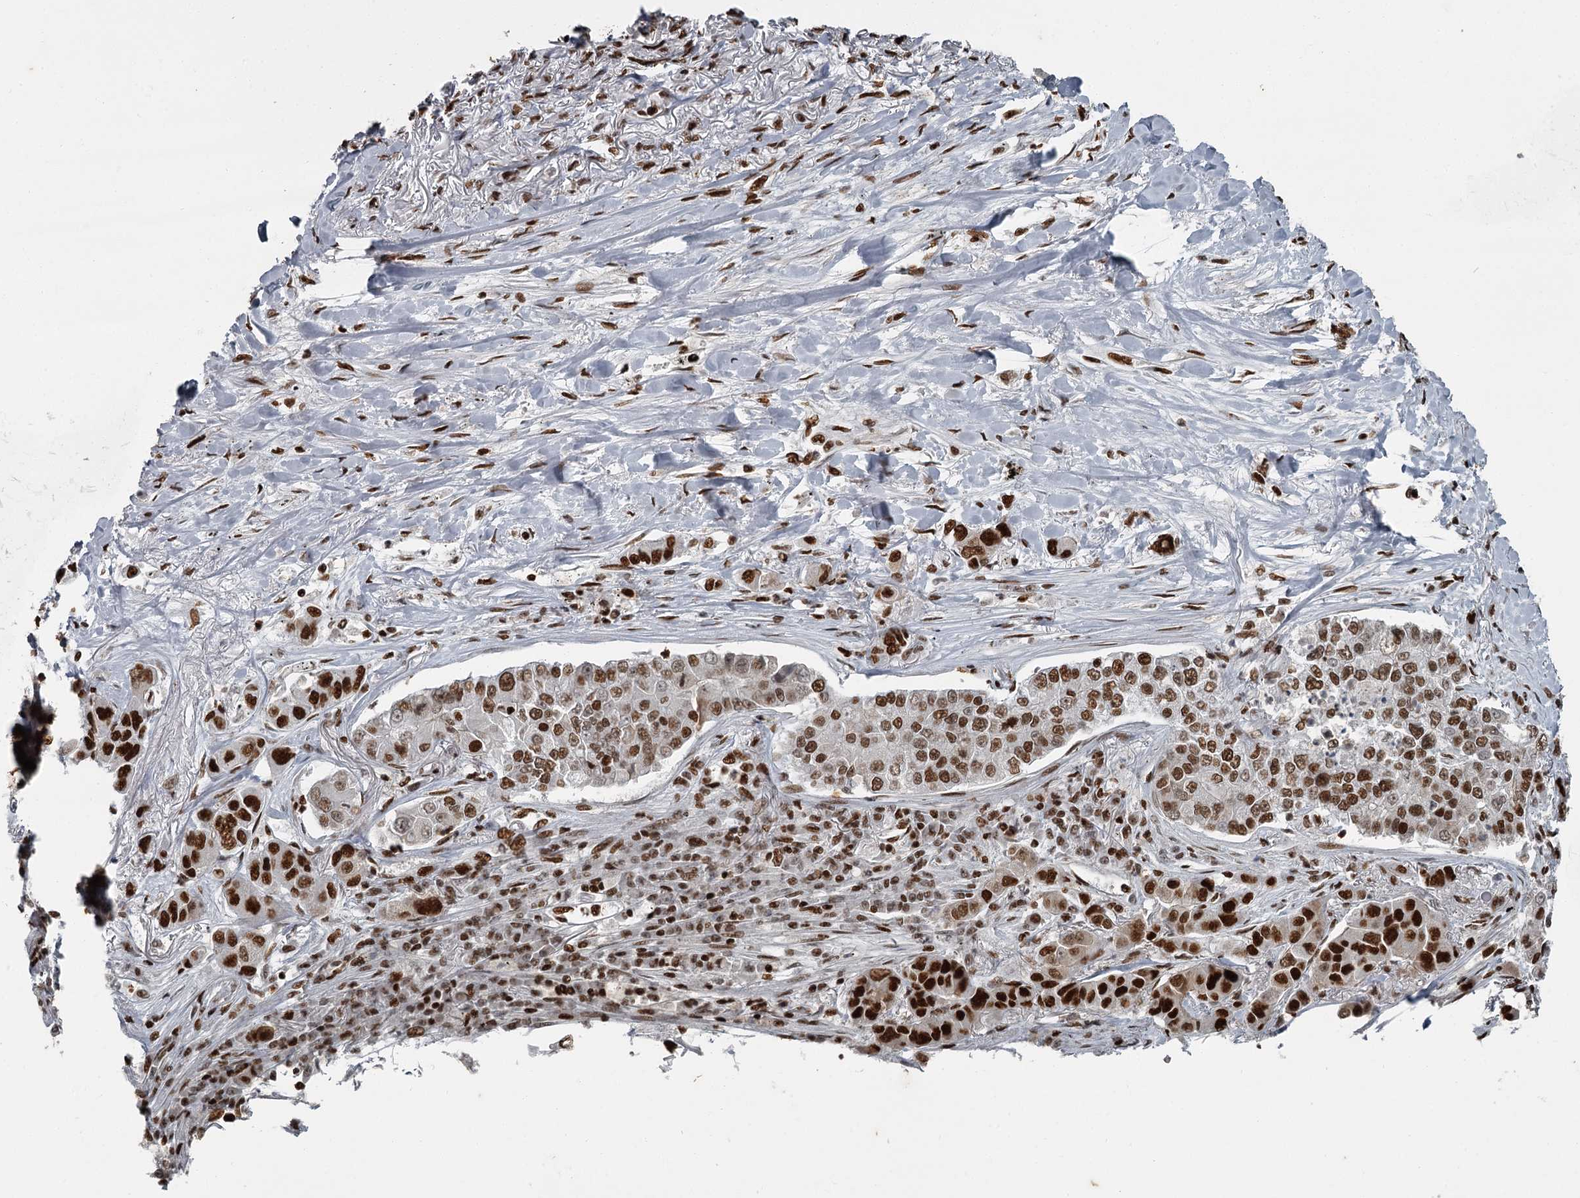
{"staining": {"intensity": "strong", "quantity": ">75%", "location": "nuclear"}, "tissue": "lung cancer", "cell_type": "Tumor cells", "image_type": "cancer", "snomed": [{"axis": "morphology", "description": "Adenocarcinoma, NOS"}, {"axis": "topography", "description": "Lung"}], "caption": "Tumor cells display strong nuclear positivity in about >75% of cells in lung cancer. Ihc stains the protein of interest in brown and the nuclei are stained blue.", "gene": "RBBP7", "patient": {"sex": "male", "age": 49}}